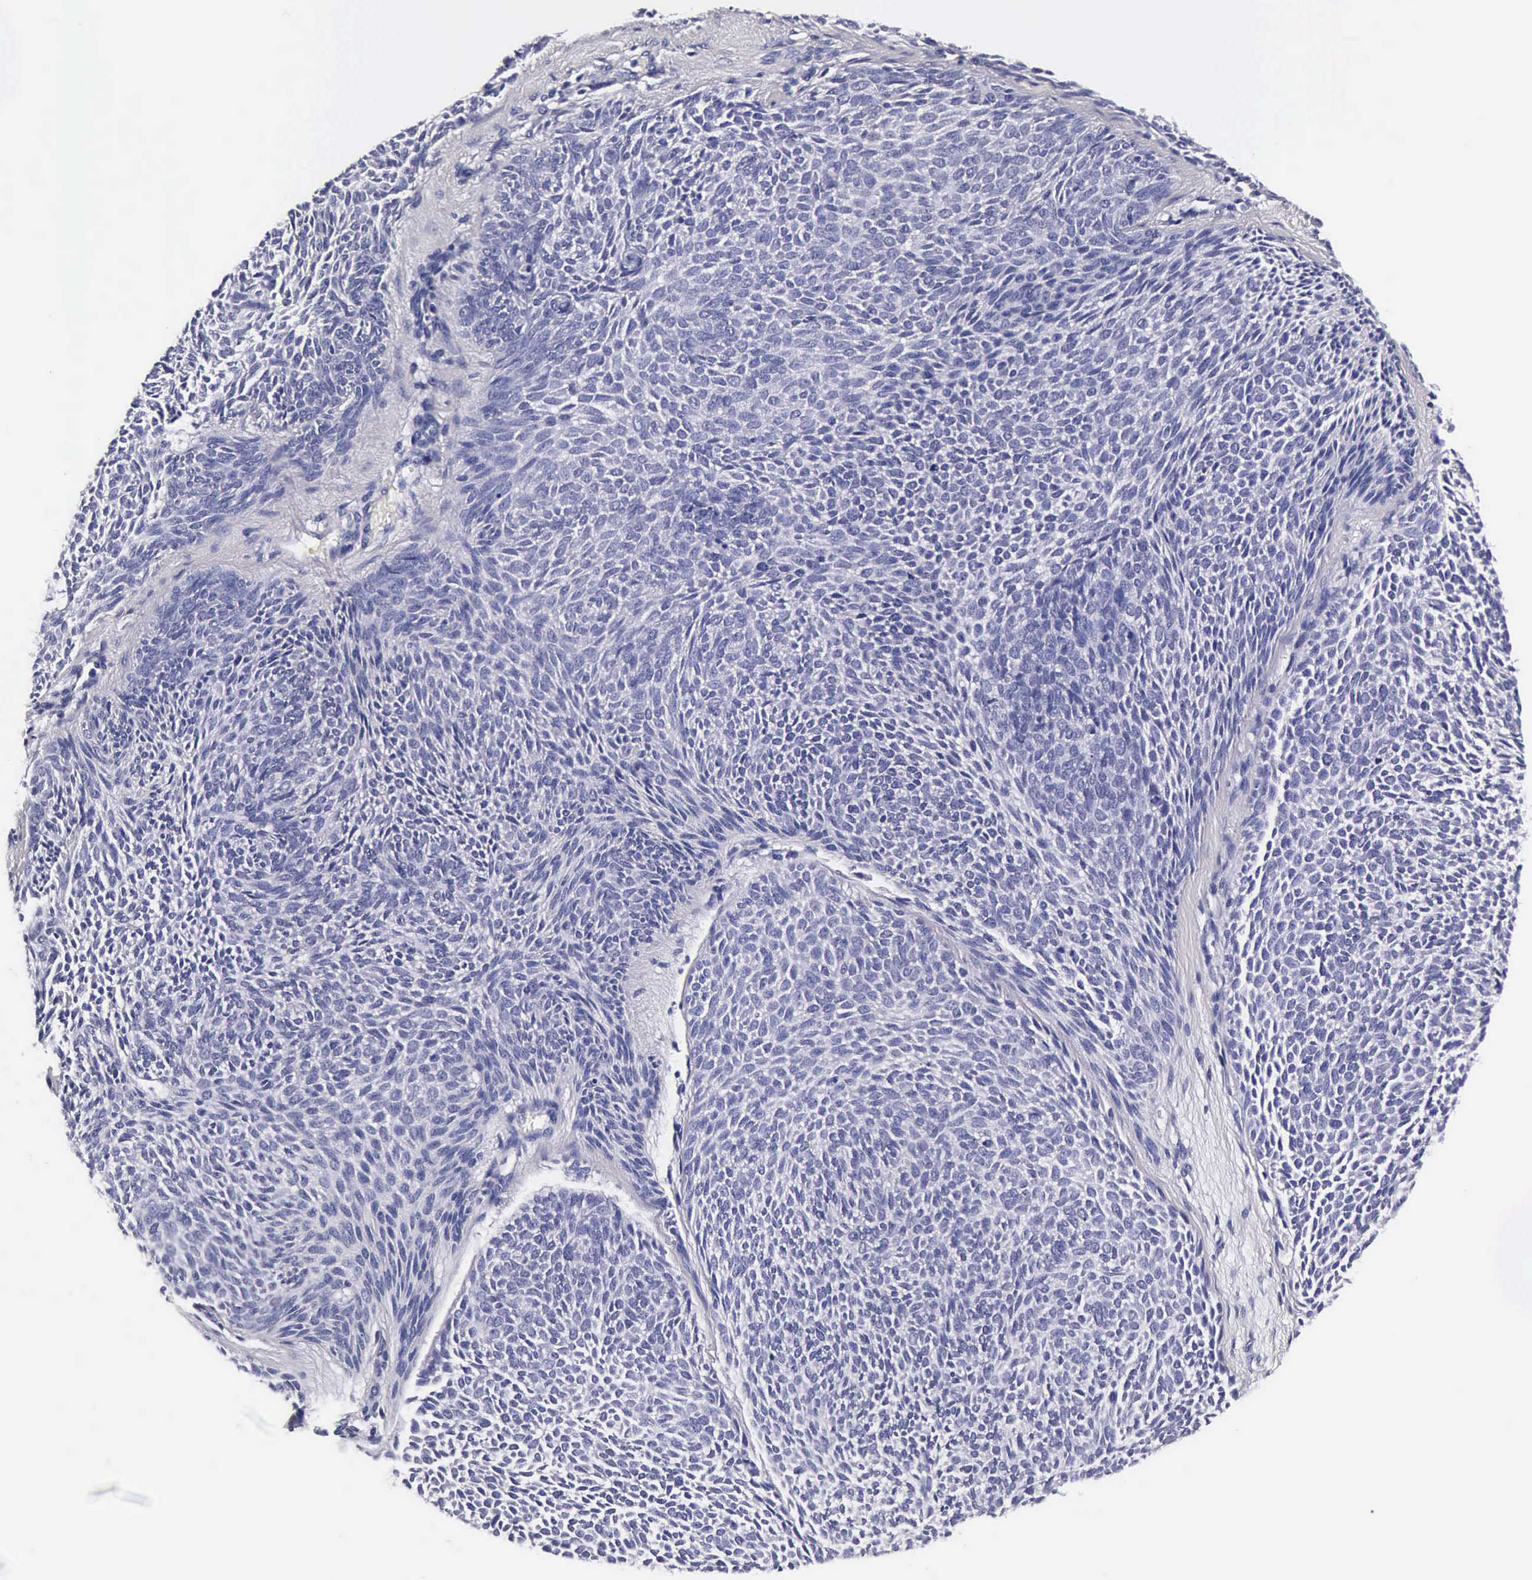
{"staining": {"intensity": "negative", "quantity": "none", "location": "none"}, "tissue": "skin cancer", "cell_type": "Tumor cells", "image_type": "cancer", "snomed": [{"axis": "morphology", "description": "Basal cell carcinoma"}, {"axis": "topography", "description": "Skin"}], "caption": "The micrograph displays no staining of tumor cells in skin cancer (basal cell carcinoma).", "gene": "IAPP", "patient": {"sex": "male", "age": 84}}